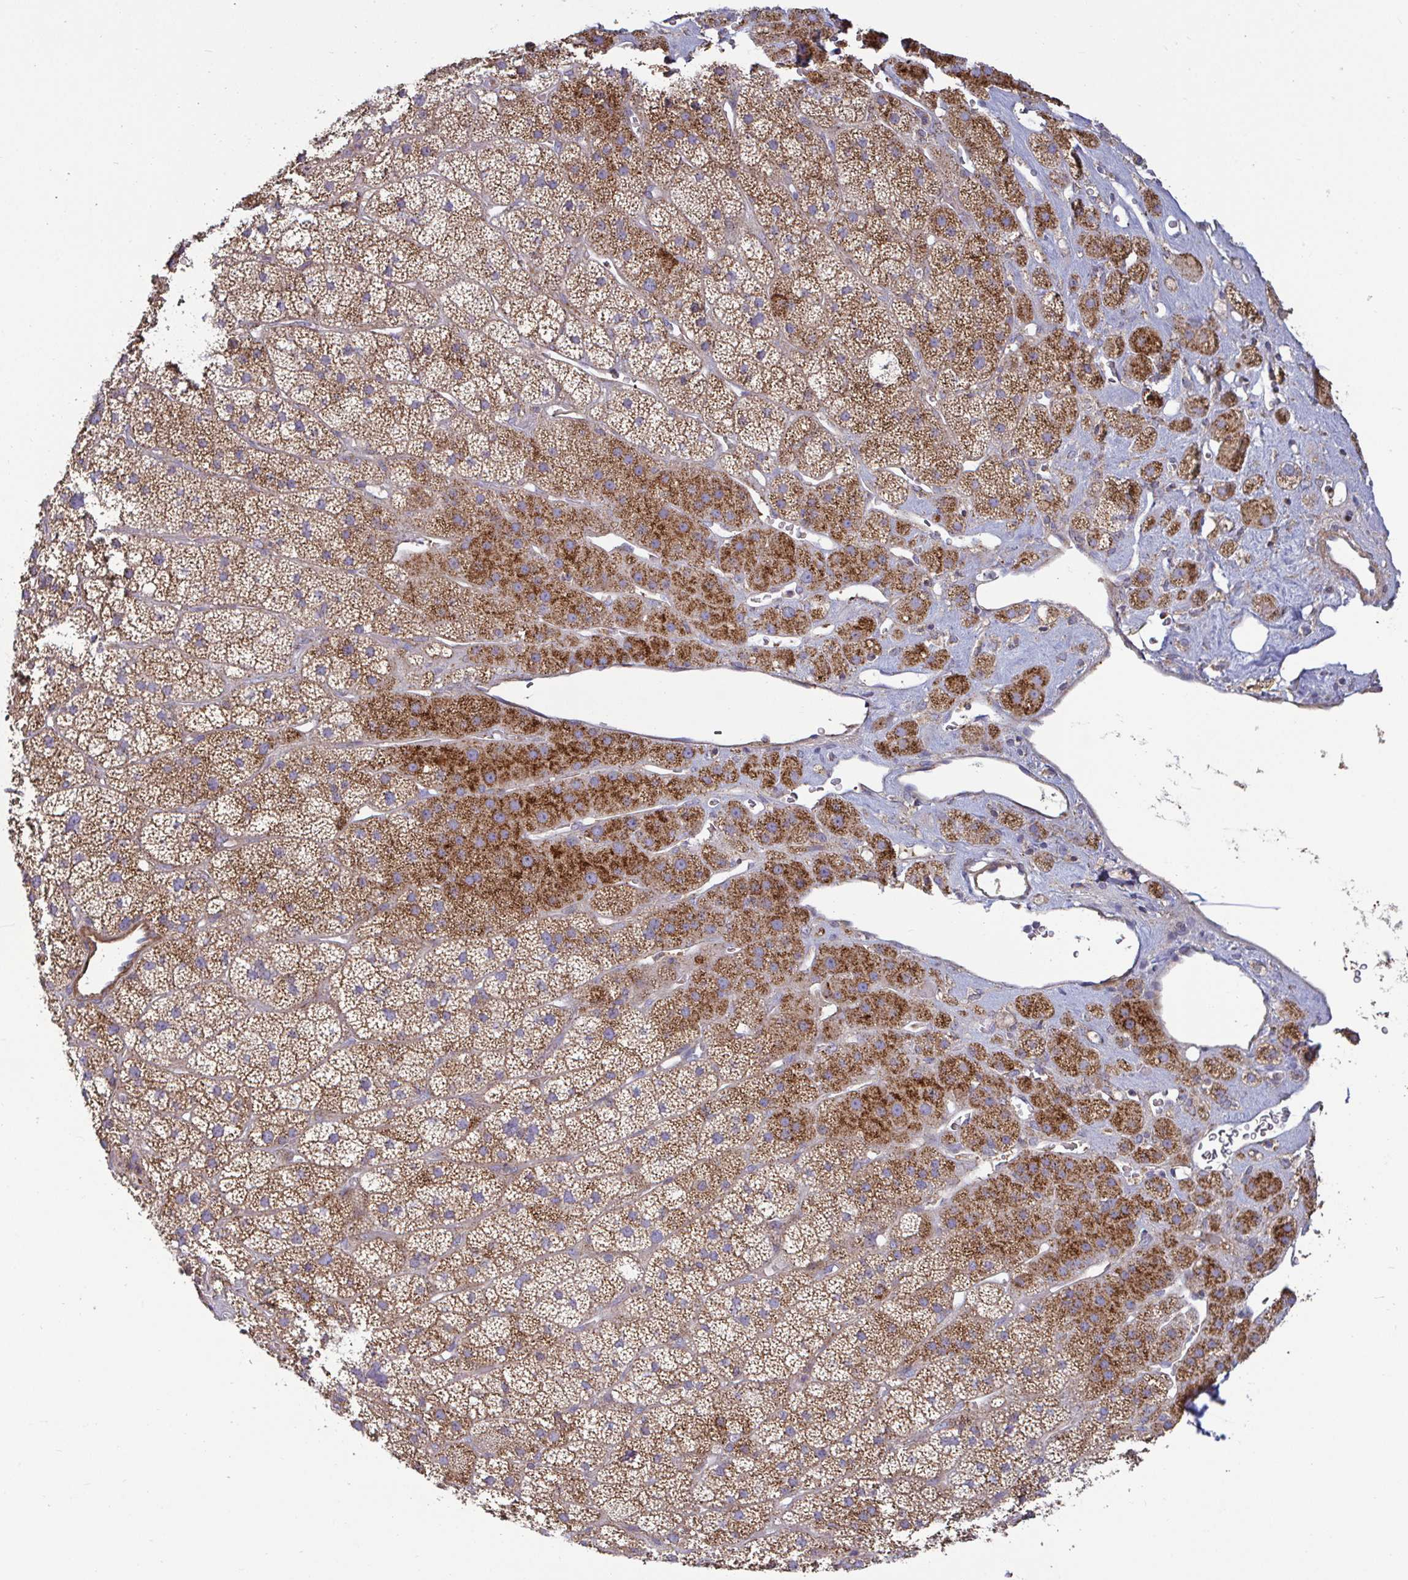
{"staining": {"intensity": "strong", "quantity": "25%-75%", "location": "cytoplasmic/membranous"}, "tissue": "adrenal gland", "cell_type": "Glandular cells", "image_type": "normal", "snomed": [{"axis": "morphology", "description": "Normal tissue, NOS"}, {"axis": "topography", "description": "Adrenal gland"}], "caption": "Immunohistochemistry photomicrograph of normal adrenal gland: human adrenal gland stained using immunohistochemistry (IHC) displays high levels of strong protein expression localized specifically in the cytoplasmic/membranous of glandular cells, appearing as a cytoplasmic/membranous brown color.", "gene": "SPRY1", "patient": {"sex": "male", "age": 57}}